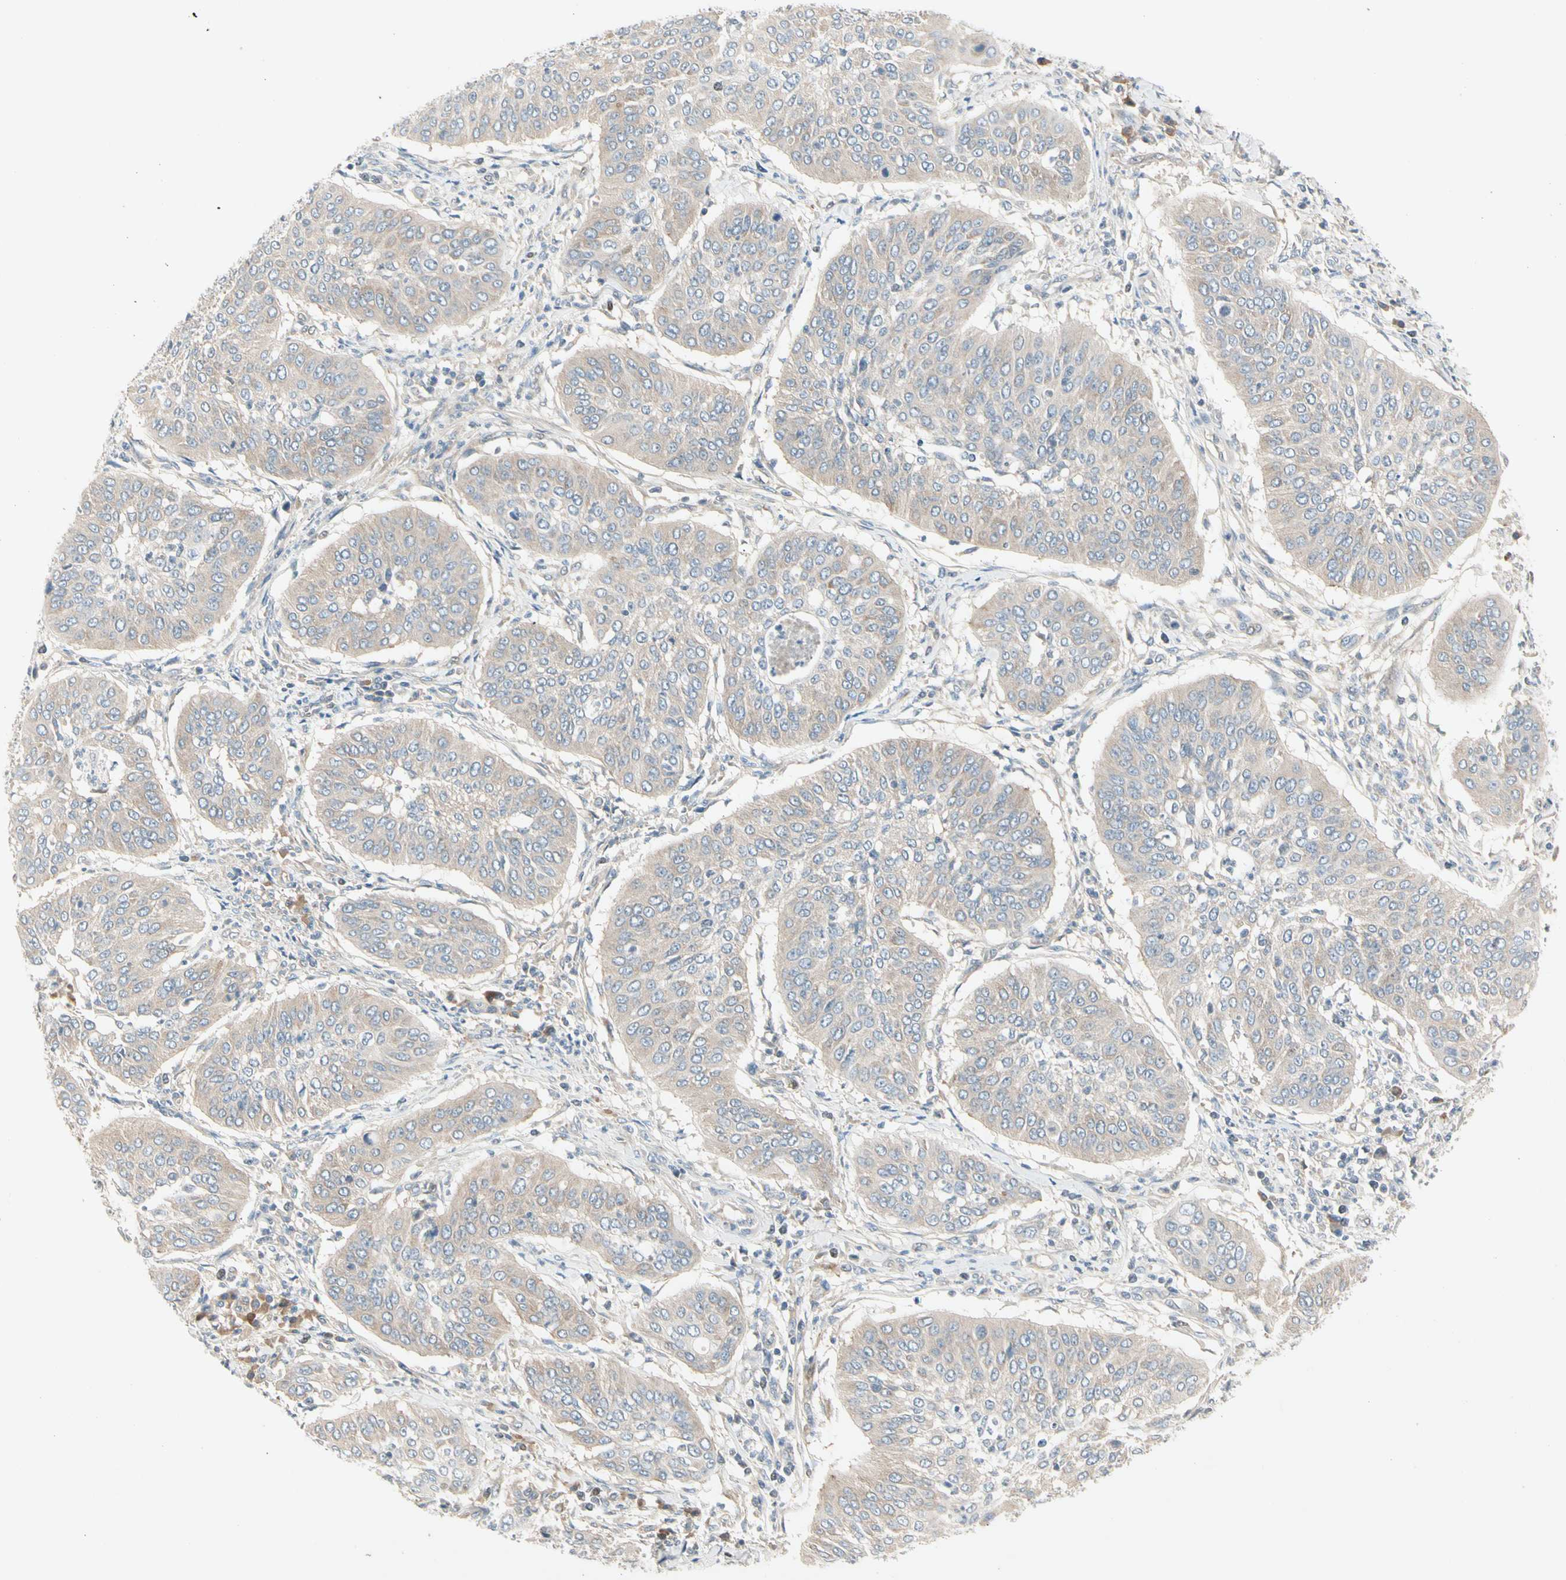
{"staining": {"intensity": "weak", "quantity": "<25%", "location": "cytoplasmic/membranous"}, "tissue": "cervical cancer", "cell_type": "Tumor cells", "image_type": "cancer", "snomed": [{"axis": "morphology", "description": "Normal tissue, NOS"}, {"axis": "morphology", "description": "Squamous cell carcinoma, NOS"}, {"axis": "topography", "description": "Cervix"}], "caption": "Immunohistochemistry histopathology image of neoplastic tissue: human cervical squamous cell carcinoma stained with DAB reveals no significant protein positivity in tumor cells. (DAB immunohistochemistry (IHC) visualized using brightfield microscopy, high magnification).", "gene": "IL1R1", "patient": {"sex": "female", "age": 39}}